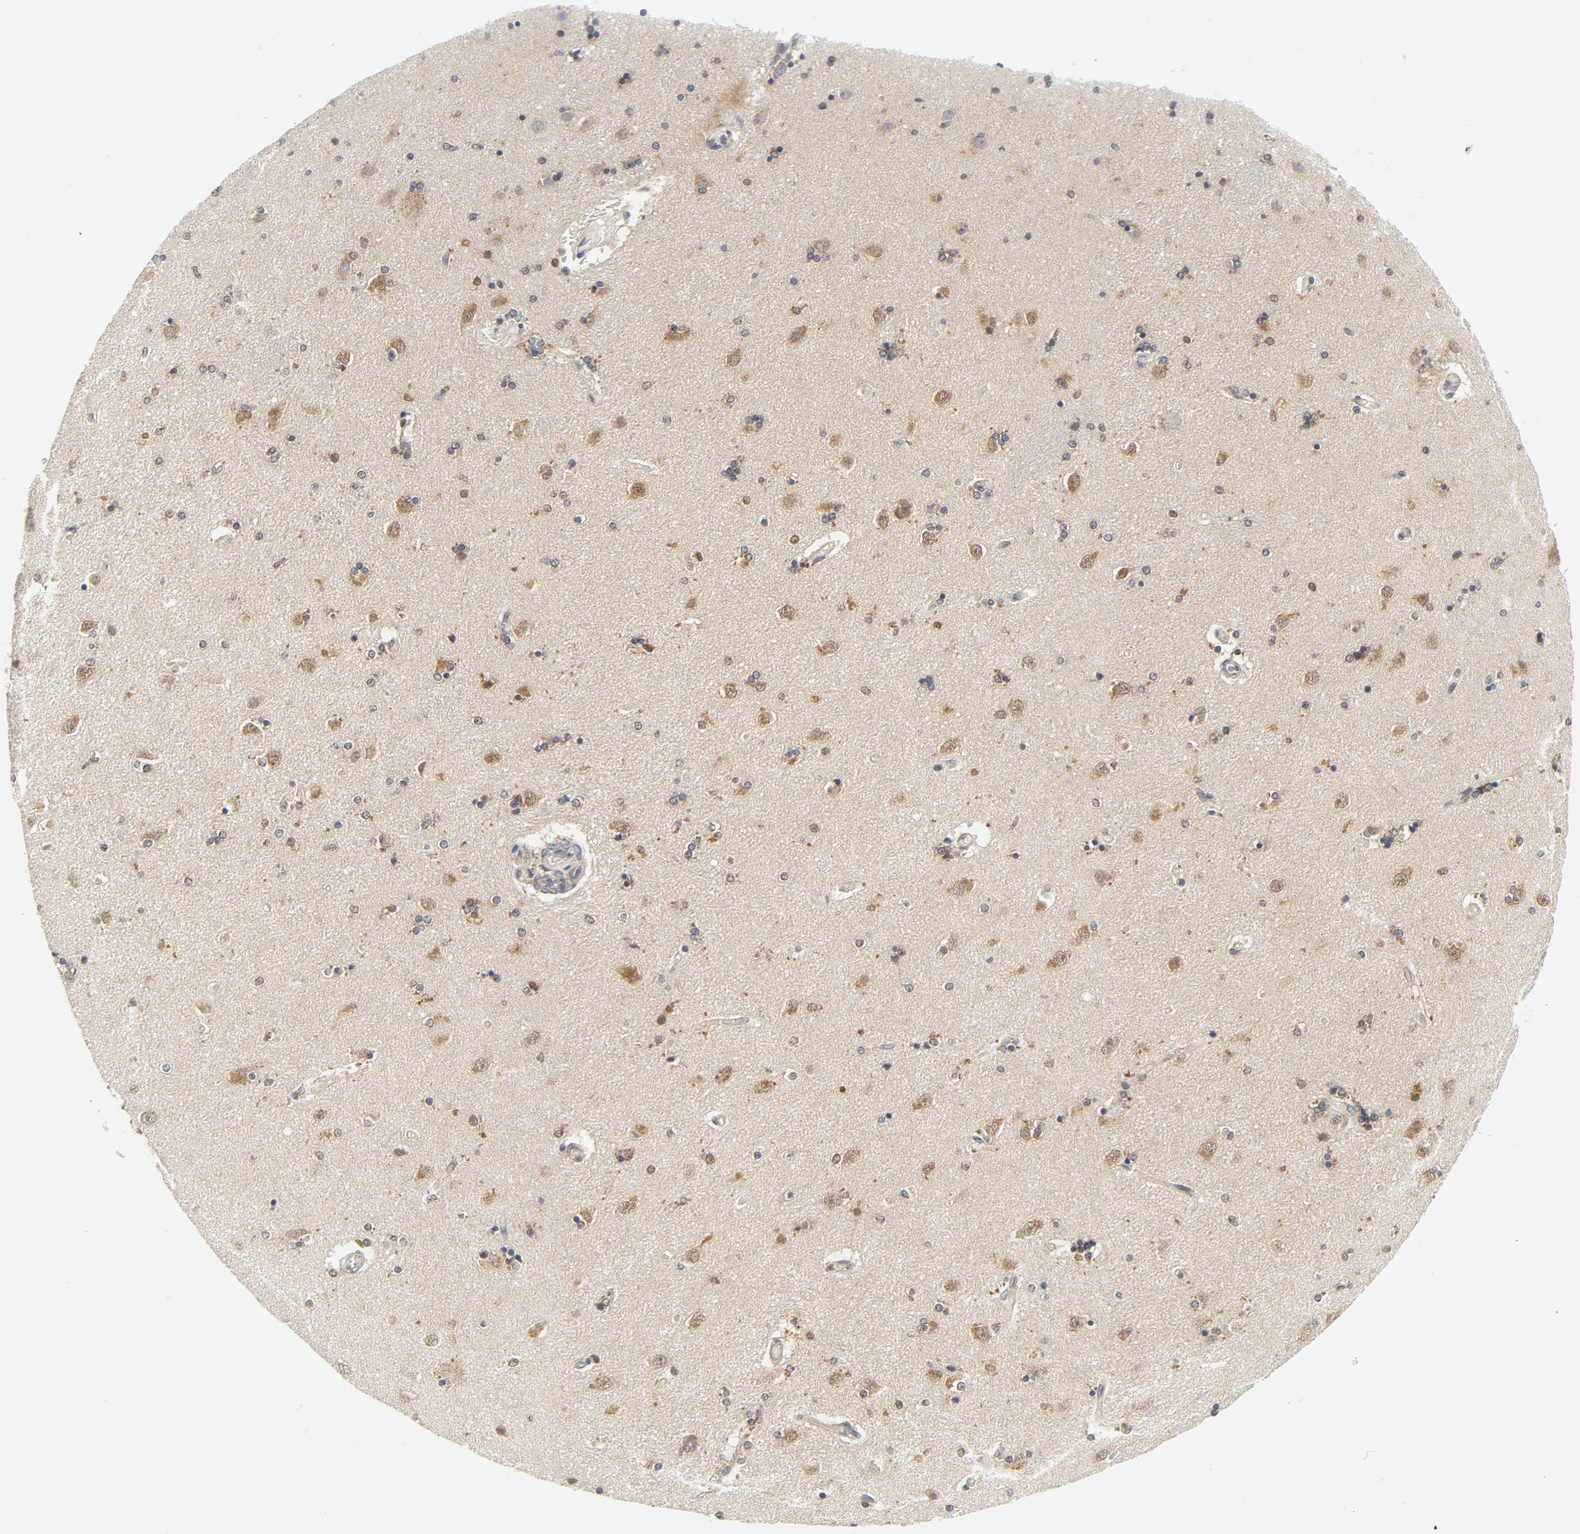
{"staining": {"intensity": "moderate", "quantity": ">75%", "location": "cytoplasmic/membranous"}, "tissue": "caudate", "cell_type": "Glial cells", "image_type": "normal", "snomed": [{"axis": "morphology", "description": "Normal tissue, NOS"}, {"axis": "topography", "description": "Lateral ventricle wall"}], "caption": "Brown immunohistochemical staining in unremarkable caudate shows moderate cytoplasmic/membranous staining in about >75% of glial cells. Ihc stains the protein in brown and the nuclei are stained blue.", "gene": "BAD", "patient": {"sex": "female", "age": 54}}